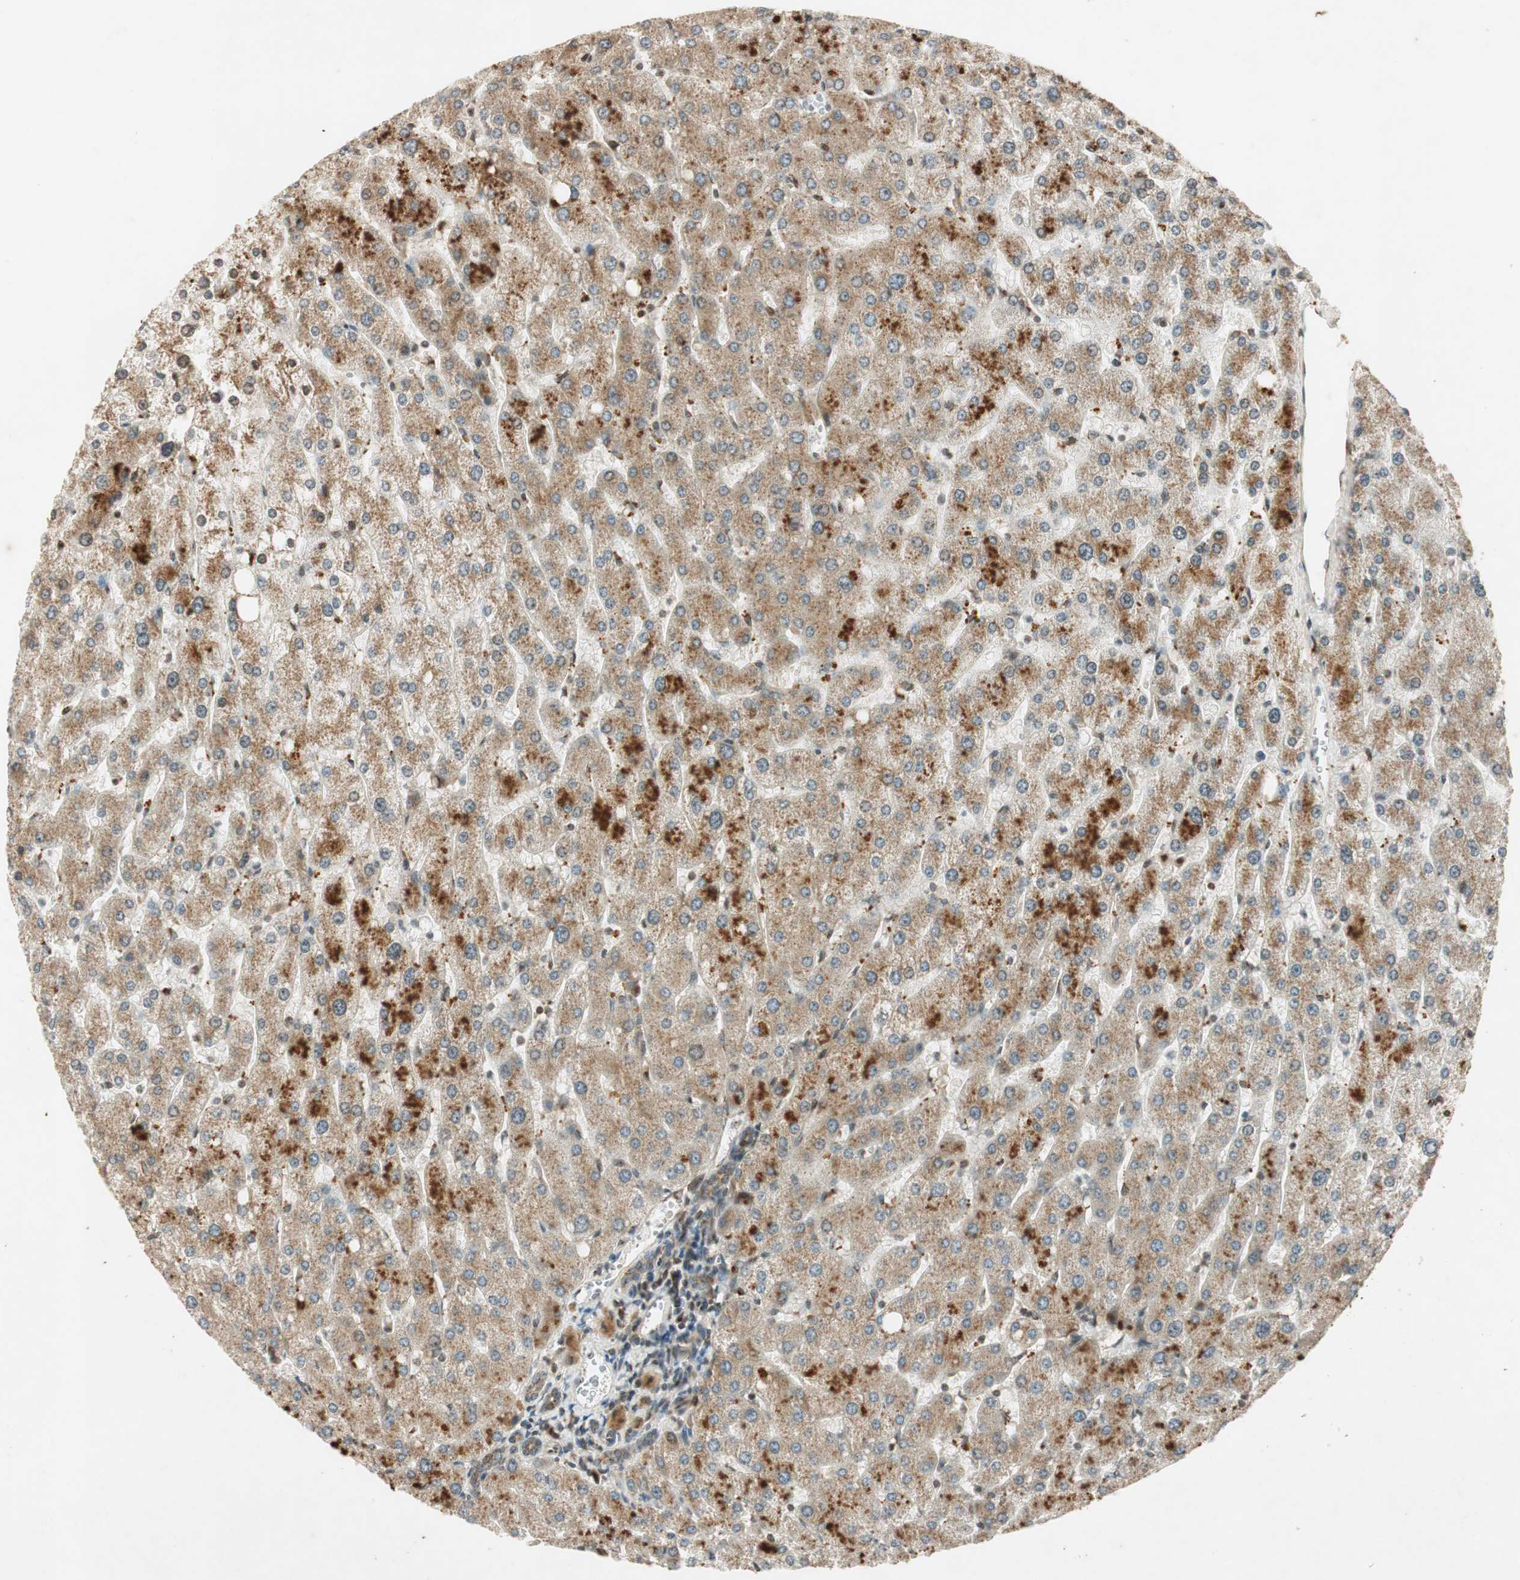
{"staining": {"intensity": "weak", "quantity": "25%-75%", "location": "cytoplasmic/membranous"}, "tissue": "liver", "cell_type": "Cholangiocytes", "image_type": "normal", "snomed": [{"axis": "morphology", "description": "Normal tissue, NOS"}, {"axis": "topography", "description": "Liver"}], "caption": "Immunohistochemical staining of unremarkable human liver reveals low levels of weak cytoplasmic/membranous expression in approximately 25%-75% of cholangiocytes. (brown staining indicates protein expression, while blue staining denotes nuclei).", "gene": "NEO1", "patient": {"sex": "male", "age": 55}}